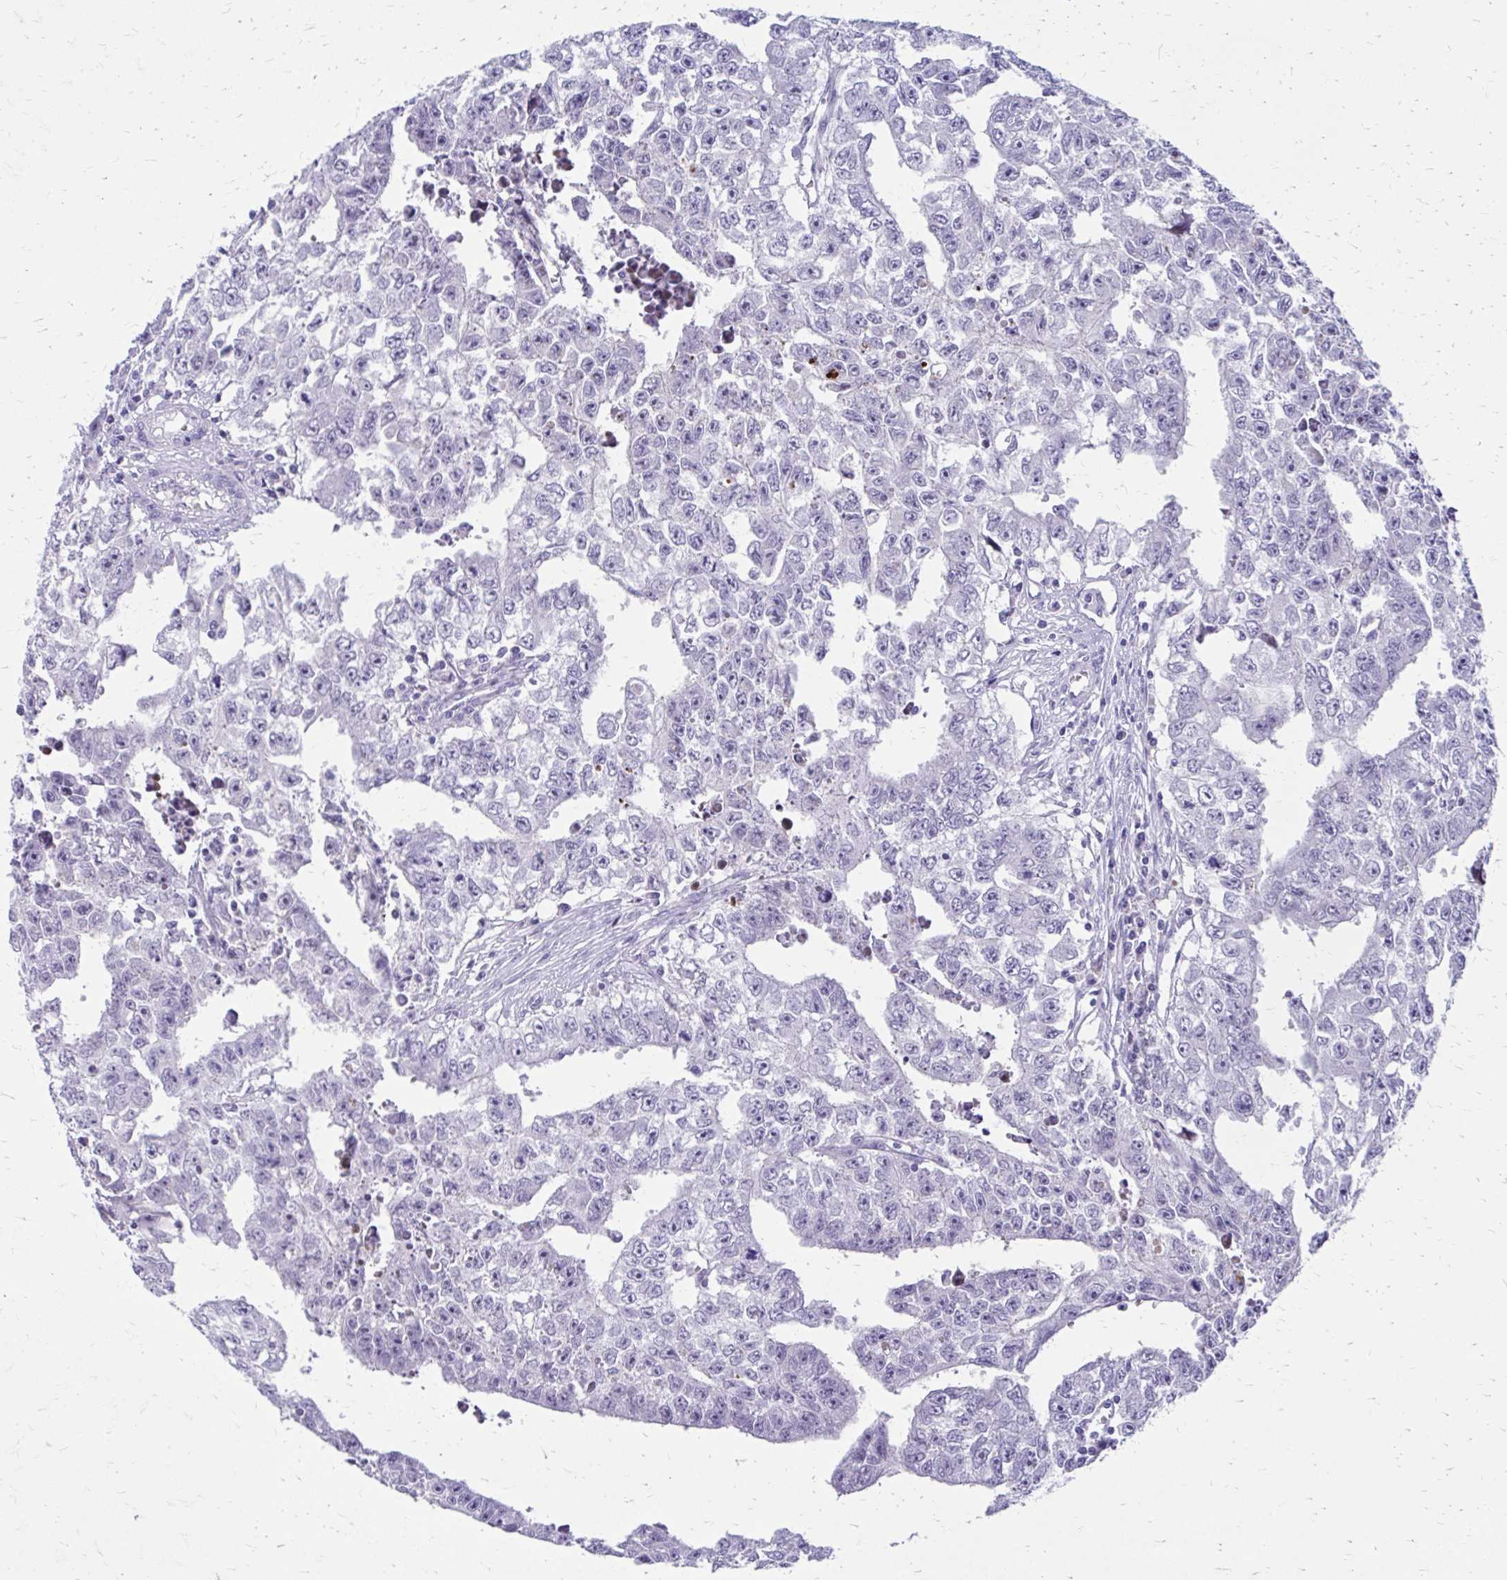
{"staining": {"intensity": "negative", "quantity": "none", "location": "none"}, "tissue": "testis cancer", "cell_type": "Tumor cells", "image_type": "cancer", "snomed": [{"axis": "morphology", "description": "Carcinoma, Embryonal, NOS"}, {"axis": "morphology", "description": "Teratoma, malignant, NOS"}, {"axis": "topography", "description": "Testis"}], "caption": "Tumor cells show no significant protein expression in embryonal carcinoma (testis). (Stains: DAB immunohistochemistry (IHC) with hematoxylin counter stain, Microscopy: brightfield microscopy at high magnification).", "gene": "LCN15", "patient": {"sex": "male", "age": 24}}